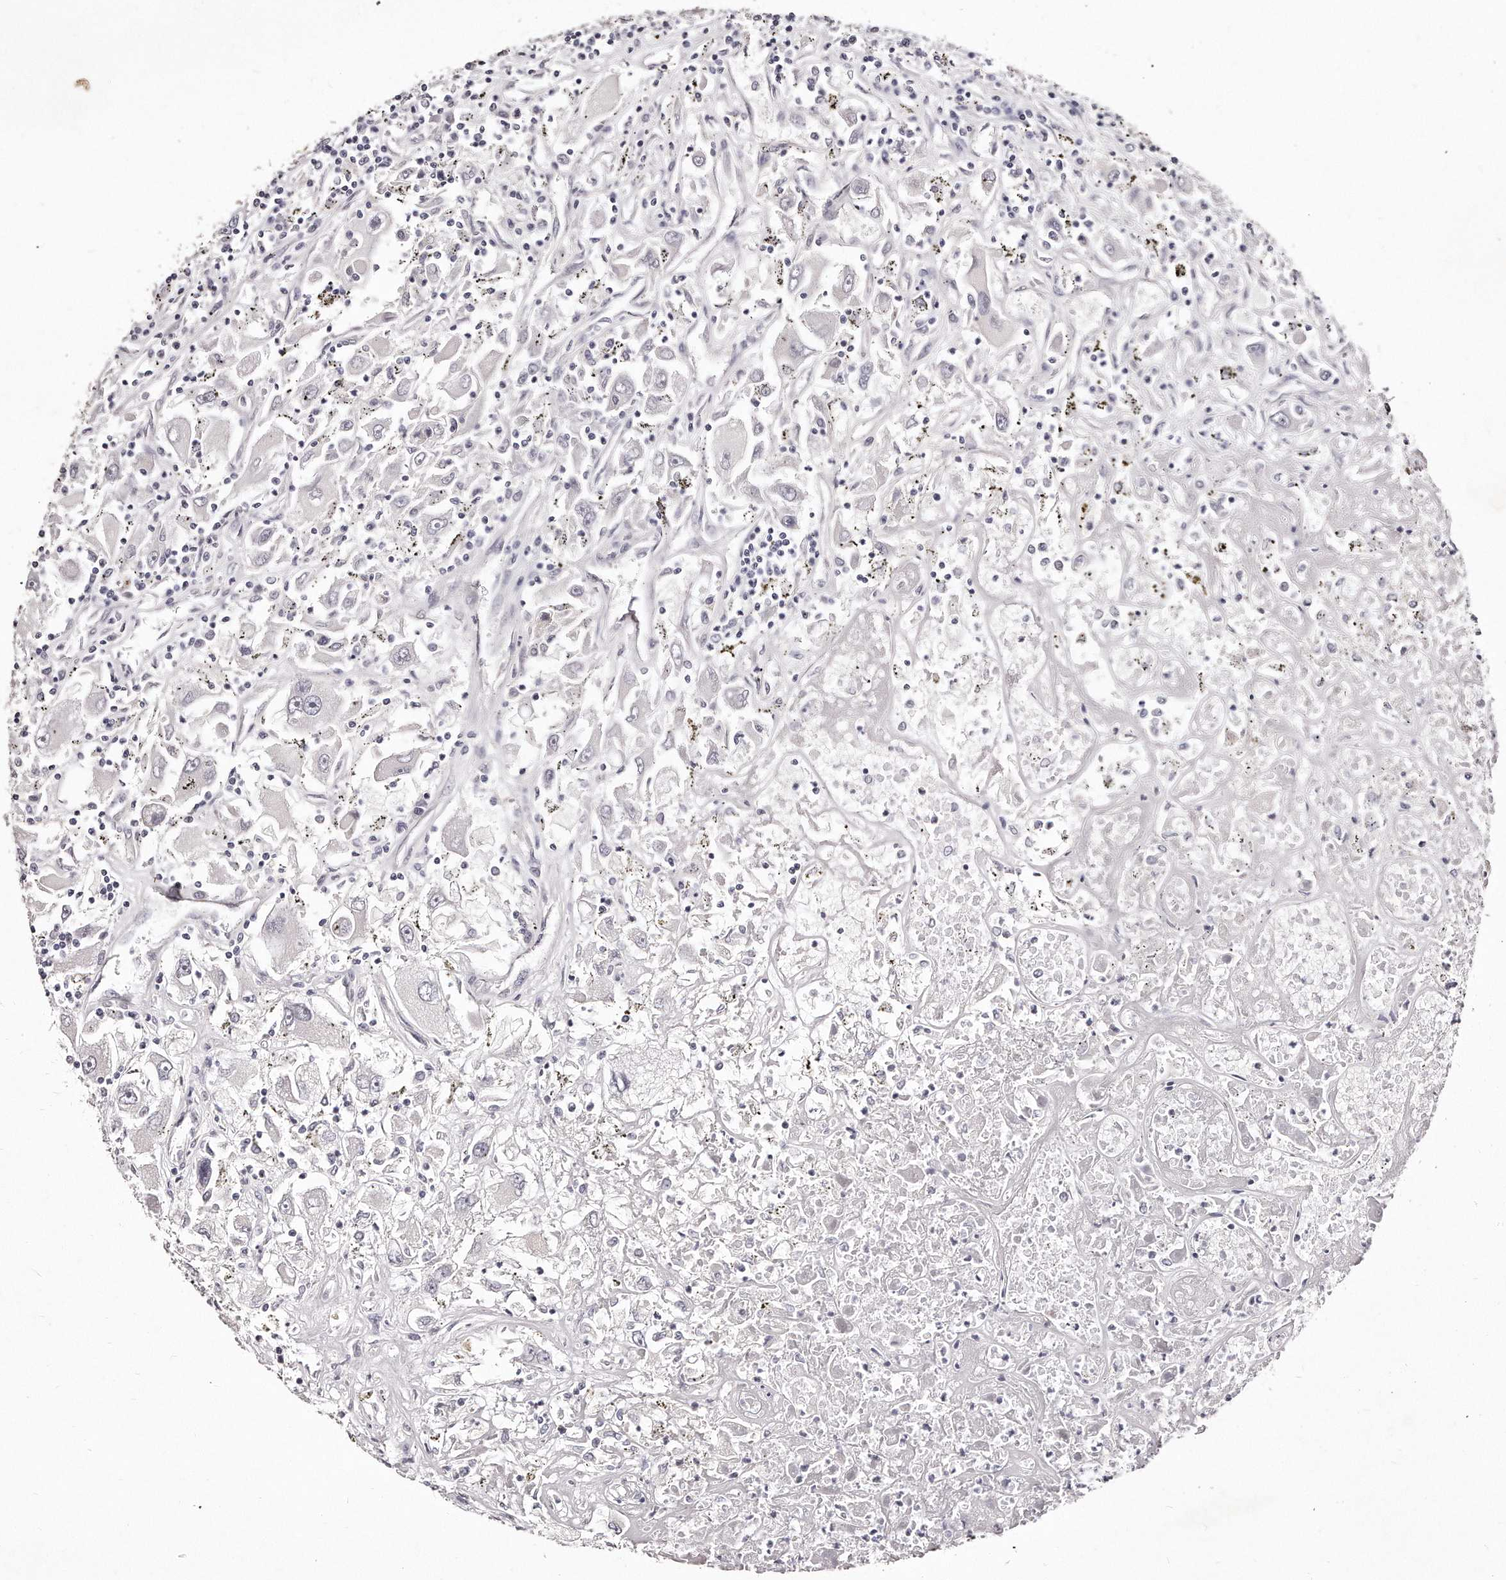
{"staining": {"intensity": "negative", "quantity": "none", "location": "none"}, "tissue": "renal cancer", "cell_type": "Tumor cells", "image_type": "cancer", "snomed": [{"axis": "morphology", "description": "Adenocarcinoma, NOS"}, {"axis": "topography", "description": "Kidney"}], "caption": "High magnification brightfield microscopy of renal cancer (adenocarcinoma) stained with DAB (brown) and counterstained with hematoxylin (blue): tumor cells show no significant expression.", "gene": "GDA", "patient": {"sex": "female", "age": 52}}